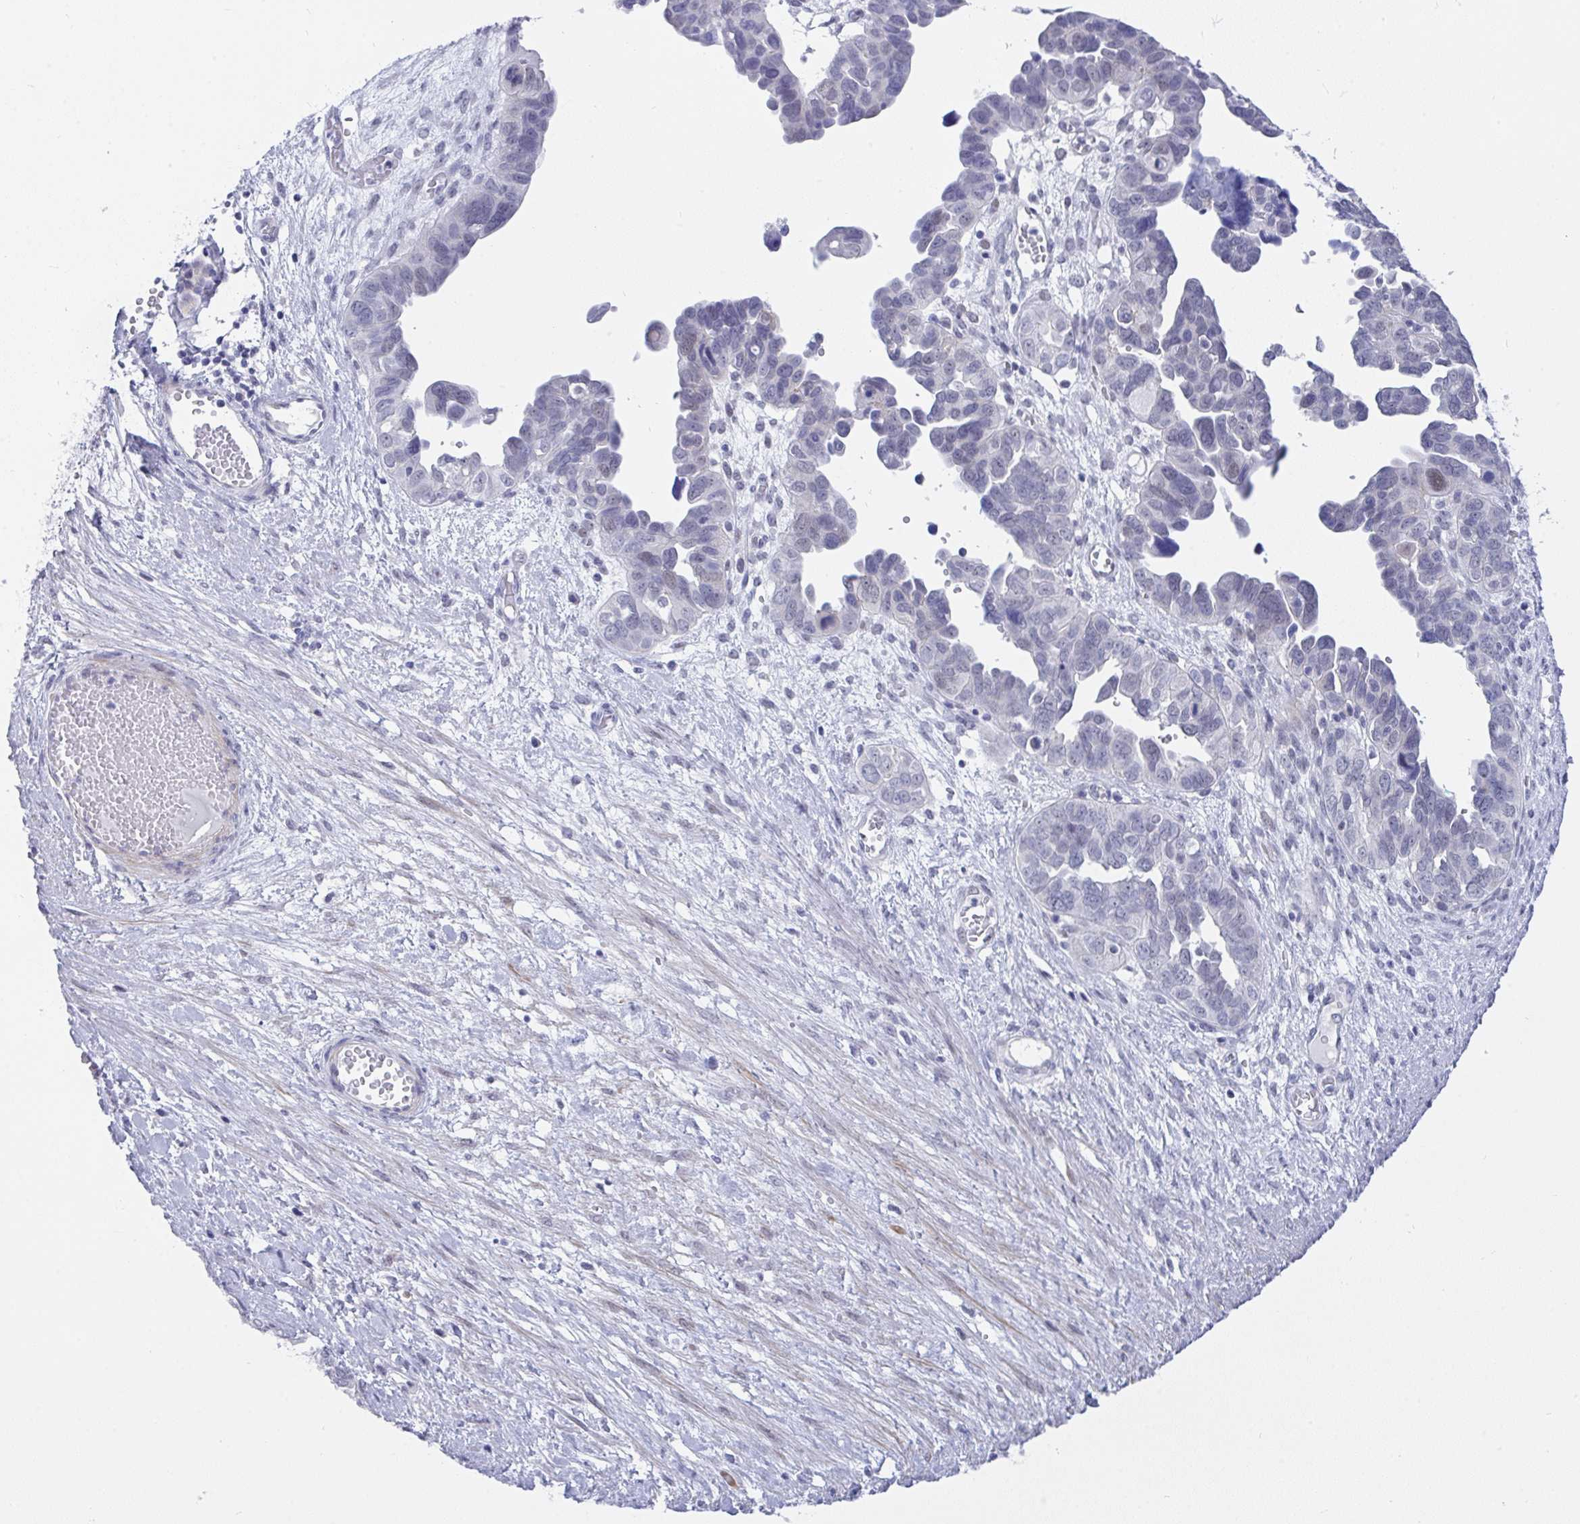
{"staining": {"intensity": "negative", "quantity": "none", "location": "none"}, "tissue": "ovarian cancer", "cell_type": "Tumor cells", "image_type": "cancer", "snomed": [{"axis": "morphology", "description": "Cystadenocarcinoma, serous, NOS"}, {"axis": "topography", "description": "Ovary"}], "caption": "Ovarian cancer (serous cystadenocarcinoma) was stained to show a protein in brown. There is no significant positivity in tumor cells.", "gene": "FBXL22", "patient": {"sex": "female", "age": 64}}